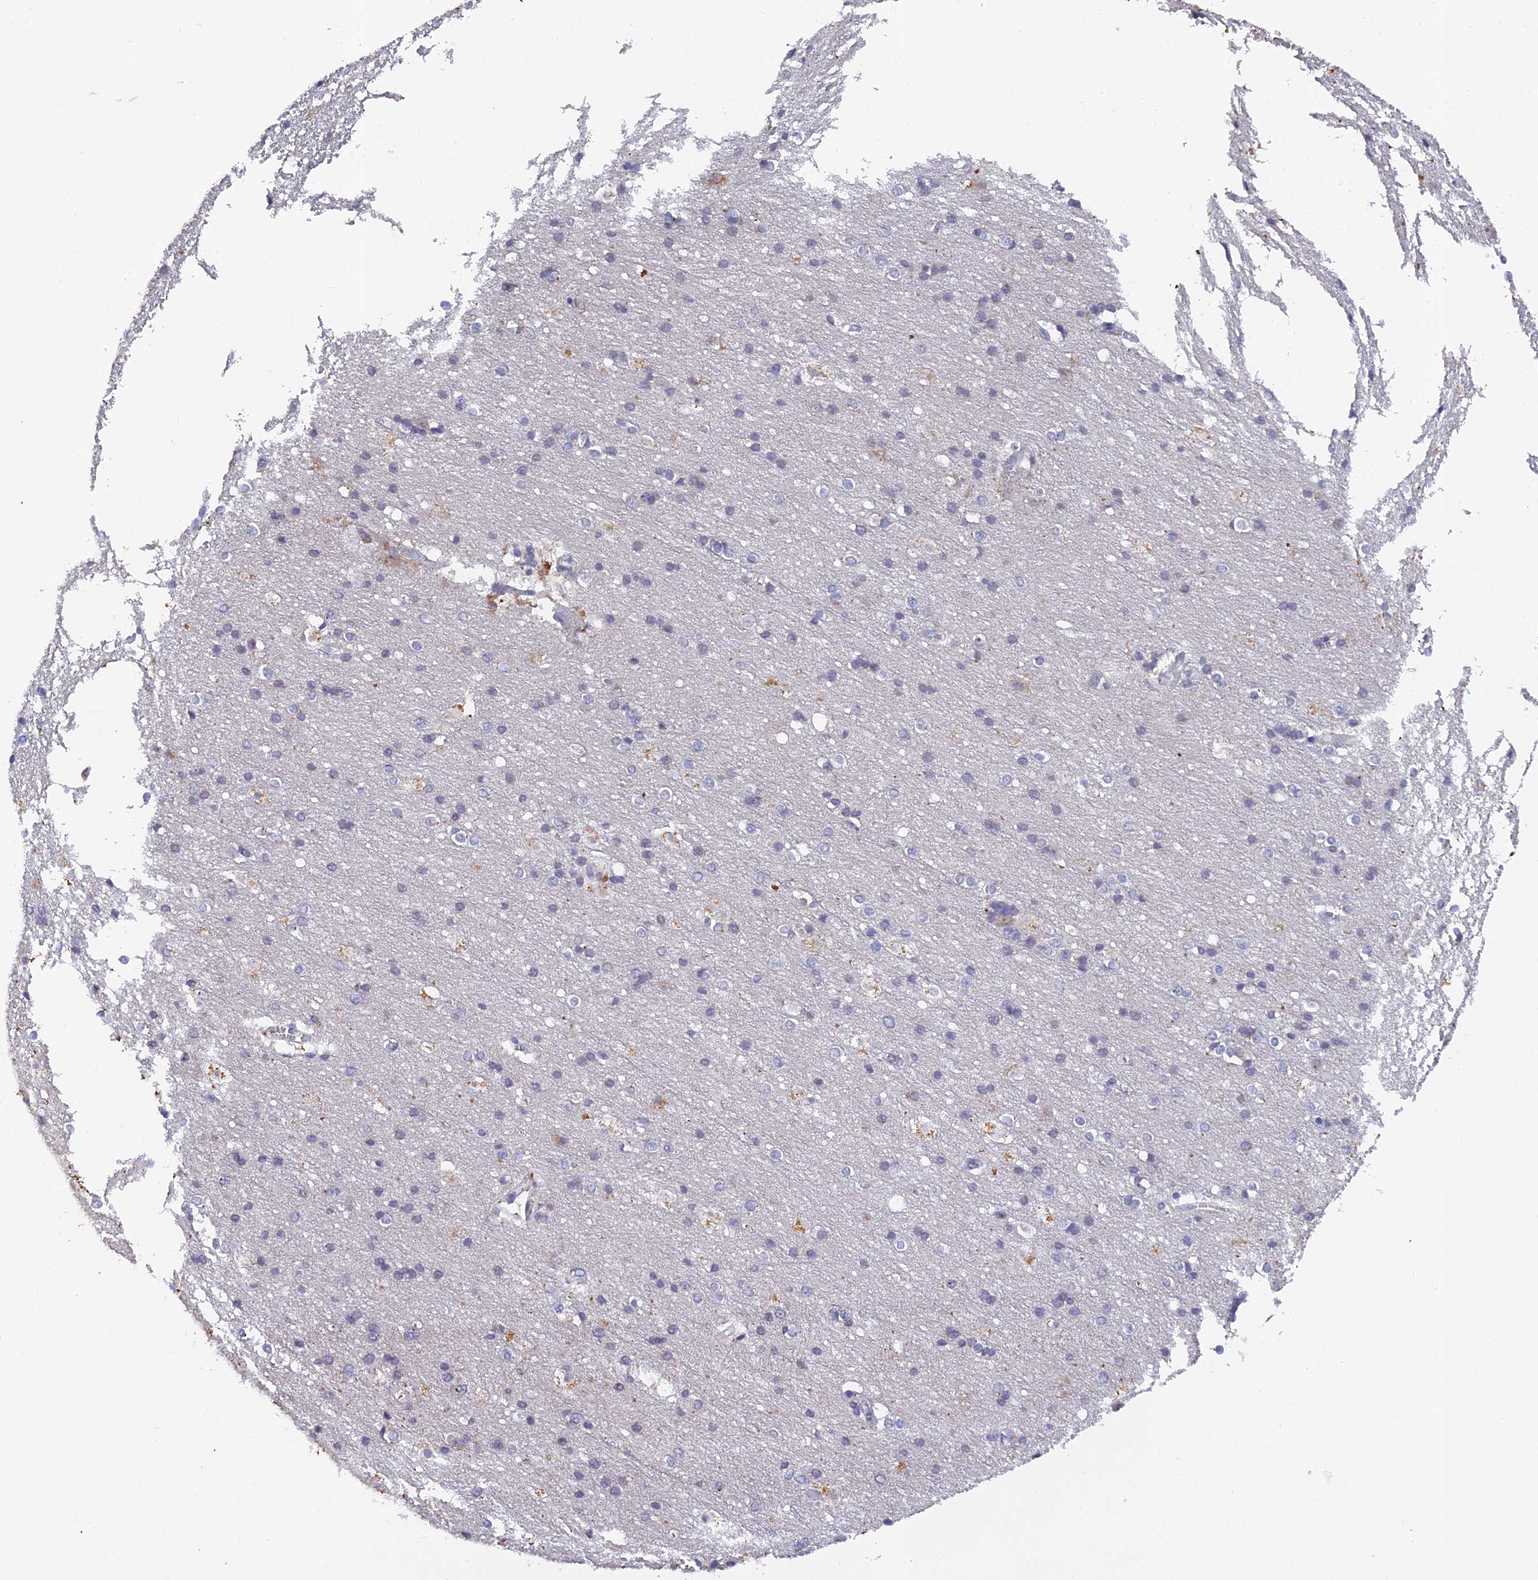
{"staining": {"intensity": "negative", "quantity": "none", "location": "none"}, "tissue": "cerebral cortex", "cell_type": "Endothelial cells", "image_type": "normal", "snomed": [{"axis": "morphology", "description": "Normal tissue, NOS"}, {"axis": "topography", "description": "Cerebral cortex"}], "caption": "Cerebral cortex stained for a protein using immunohistochemistry (IHC) exhibits no expression endothelial cells.", "gene": "GALK2", "patient": {"sex": "male", "age": 54}}